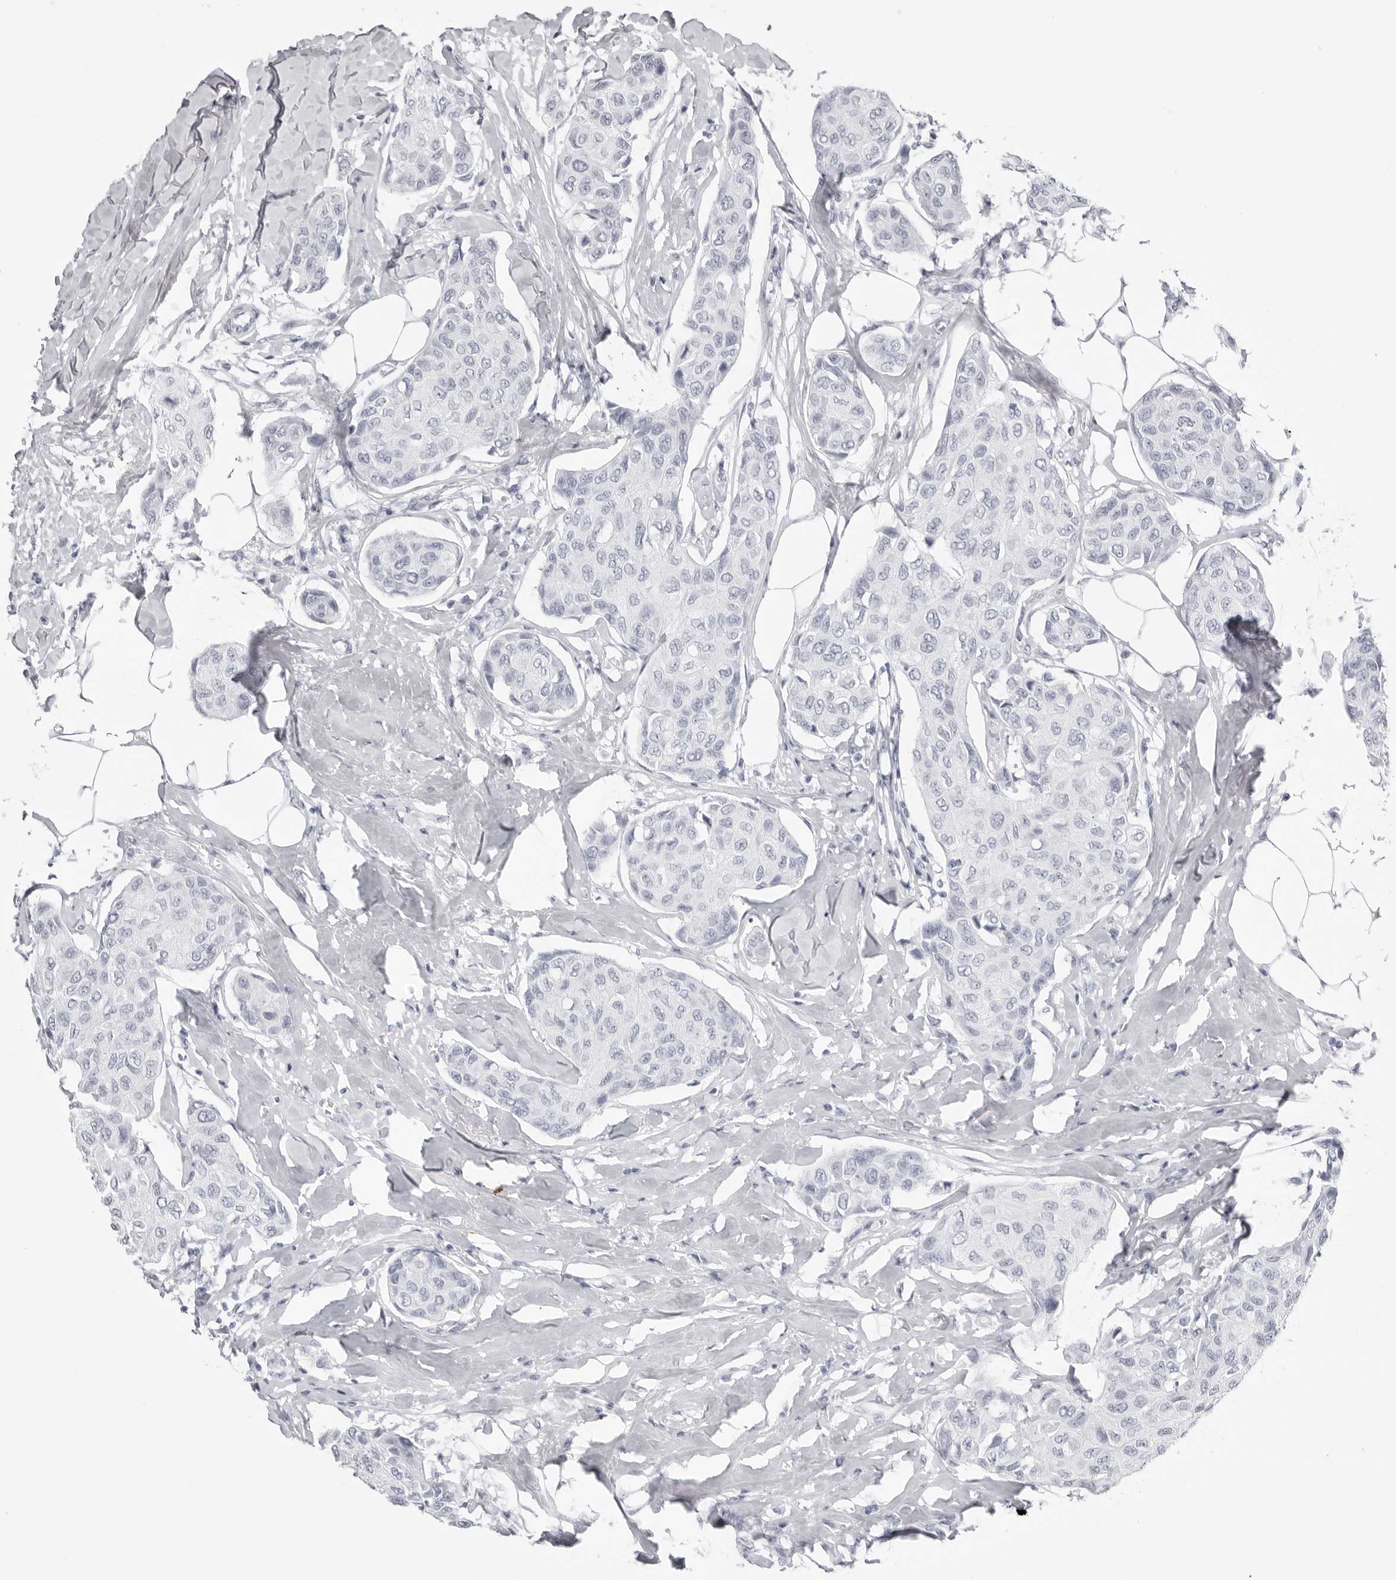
{"staining": {"intensity": "negative", "quantity": "none", "location": "none"}, "tissue": "breast cancer", "cell_type": "Tumor cells", "image_type": "cancer", "snomed": [{"axis": "morphology", "description": "Duct carcinoma"}, {"axis": "topography", "description": "Breast"}], "caption": "A micrograph of breast cancer stained for a protein shows no brown staining in tumor cells.", "gene": "KLK9", "patient": {"sex": "female", "age": 80}}